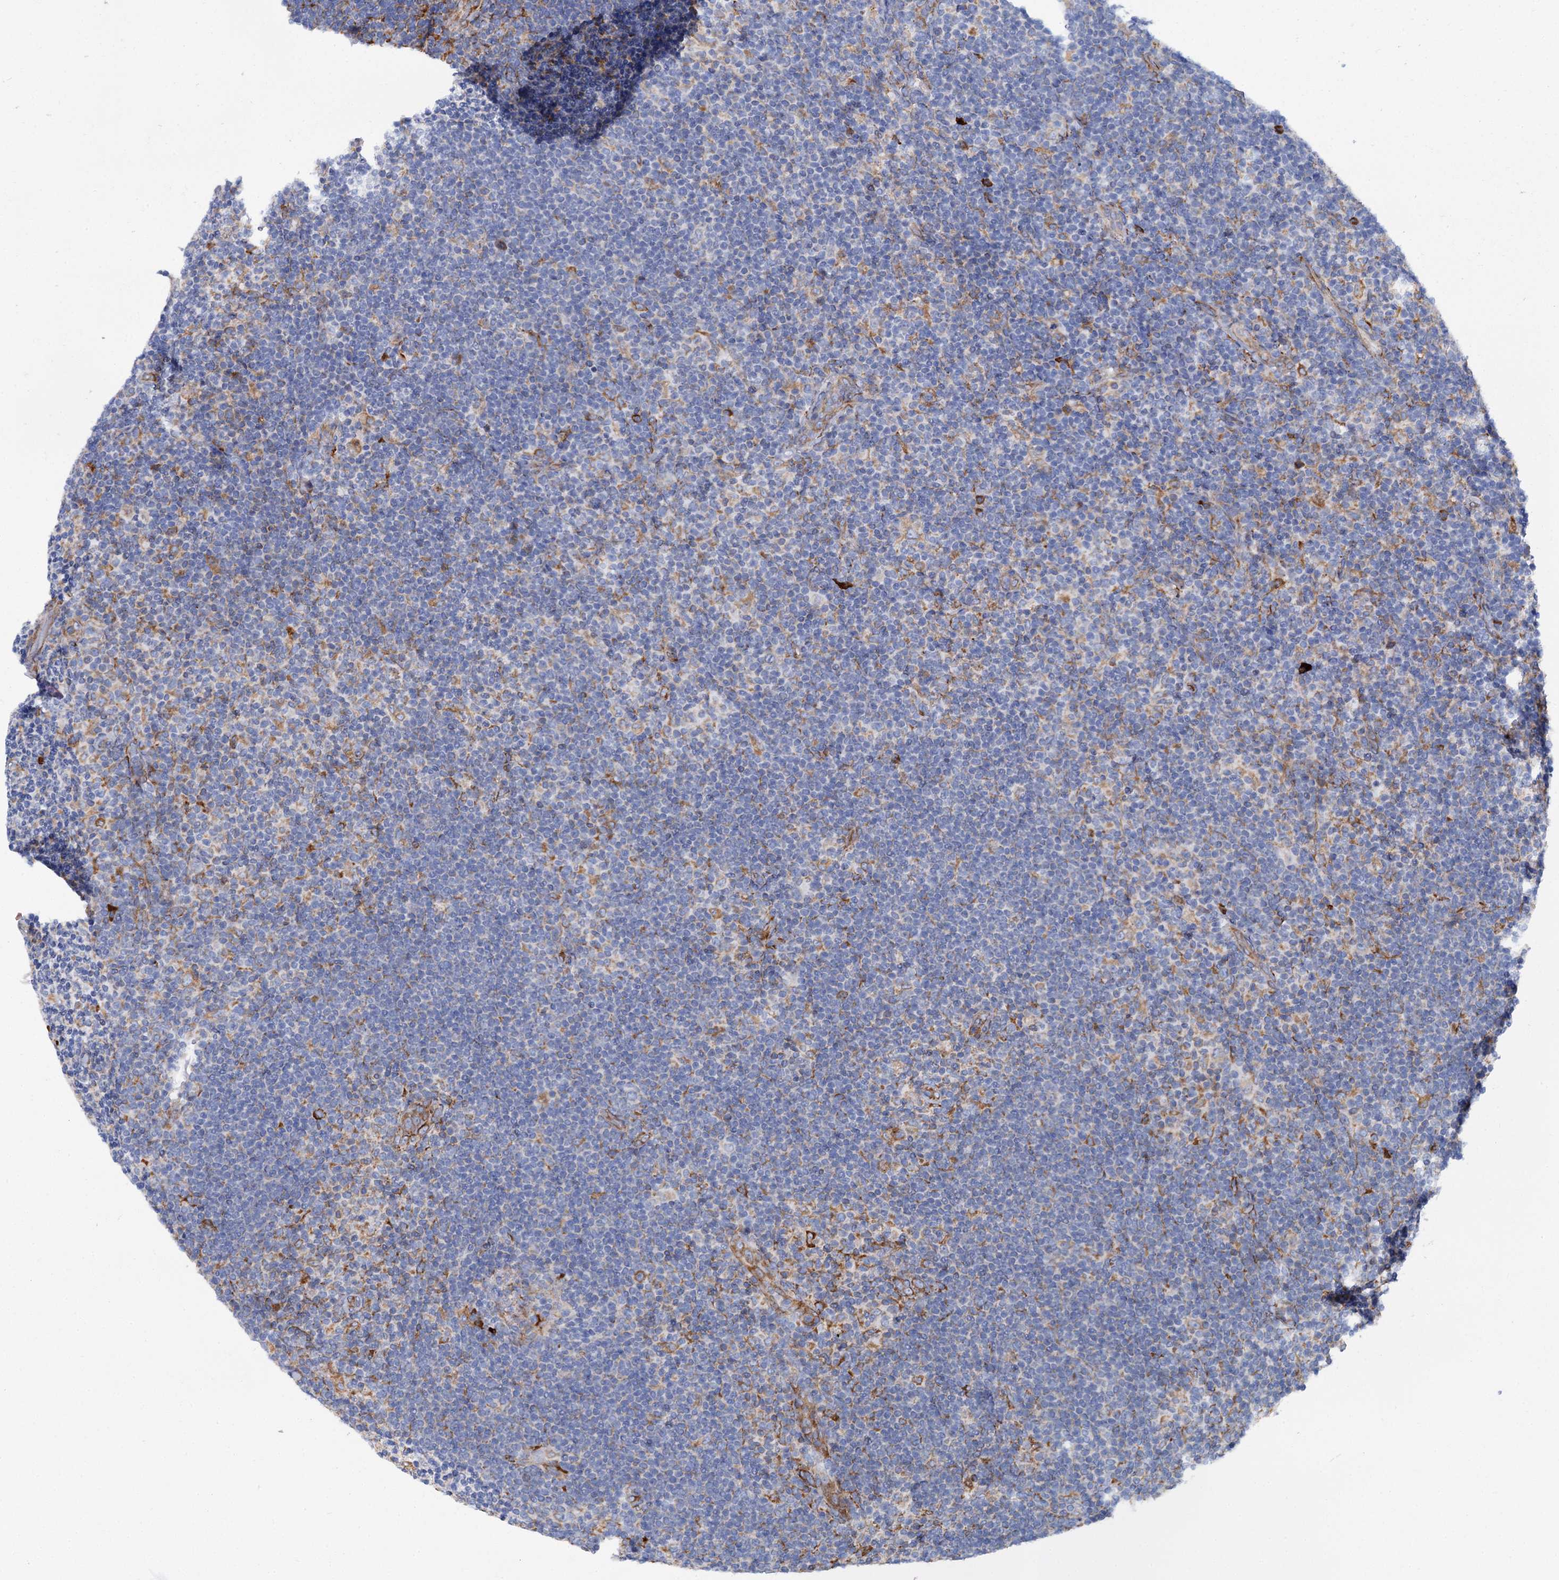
{"staining": {"intensity": "moderate", "quantity": "<25%", "location": "cytoplasmic/membranous"}, "tissue": "lymphoma", "cell_type": "Tumor cells", "image_type": "cancer", "snomed": [{"axis": "morphology", "description": "Hodgkin's disease, NOS"}, {"axis": "topography", "description": "Lymph node"}], "caption": "Protein expression analysis of human Hodgkin's disease reveals moderate cytoplasmic/membranous staining in about <25% of tumor cells.", "gene": "SHE", "patient": {"sex": "female", "age": 57}}